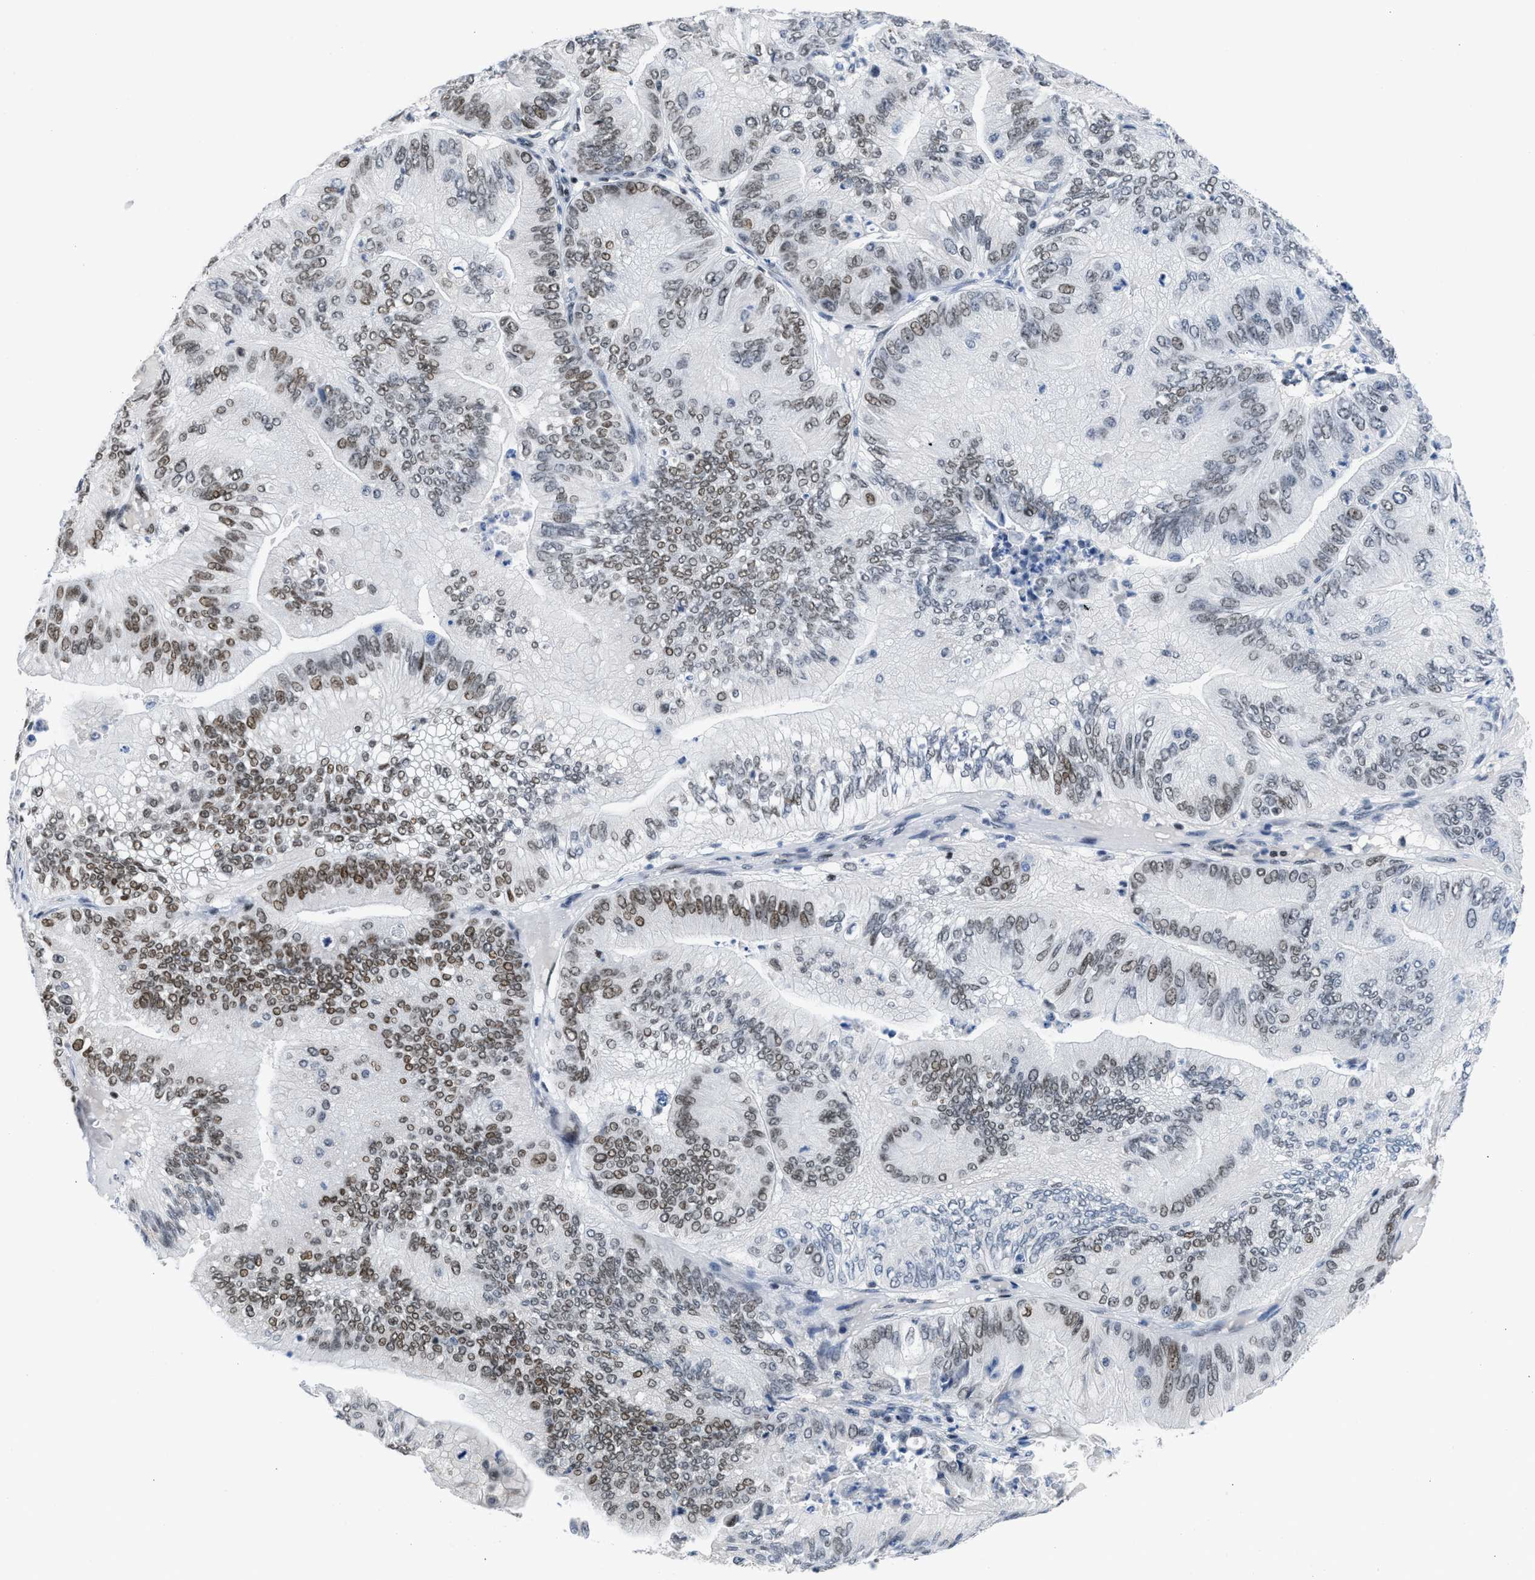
{"staining": {"intensity": "moderate", "quantity": "25%-75%", "location": "nuclear"}, "tissue": "ovarian cancer", "cell_type": "Tumor cells", "image_type": "cancer", "snomed": [{"axis": "morphology", "description": "Cystadenocarcinoma, mucinous, NOS"}, {"axis": "topography", "description": "Ovary"}], "caption": "Immunohistochemical staining of human mucinous cystadenocarcinoma (ovarian) displays medium levels of moderate nuclear positivity in about 25%-75% of tumor cells. (DAB (3,3'-diaminobenzidine) = brown stain, brightfield microscopy at high magnification).", "gene": "TERF2IP", "patient": {"sex": "female", "age": 61}}